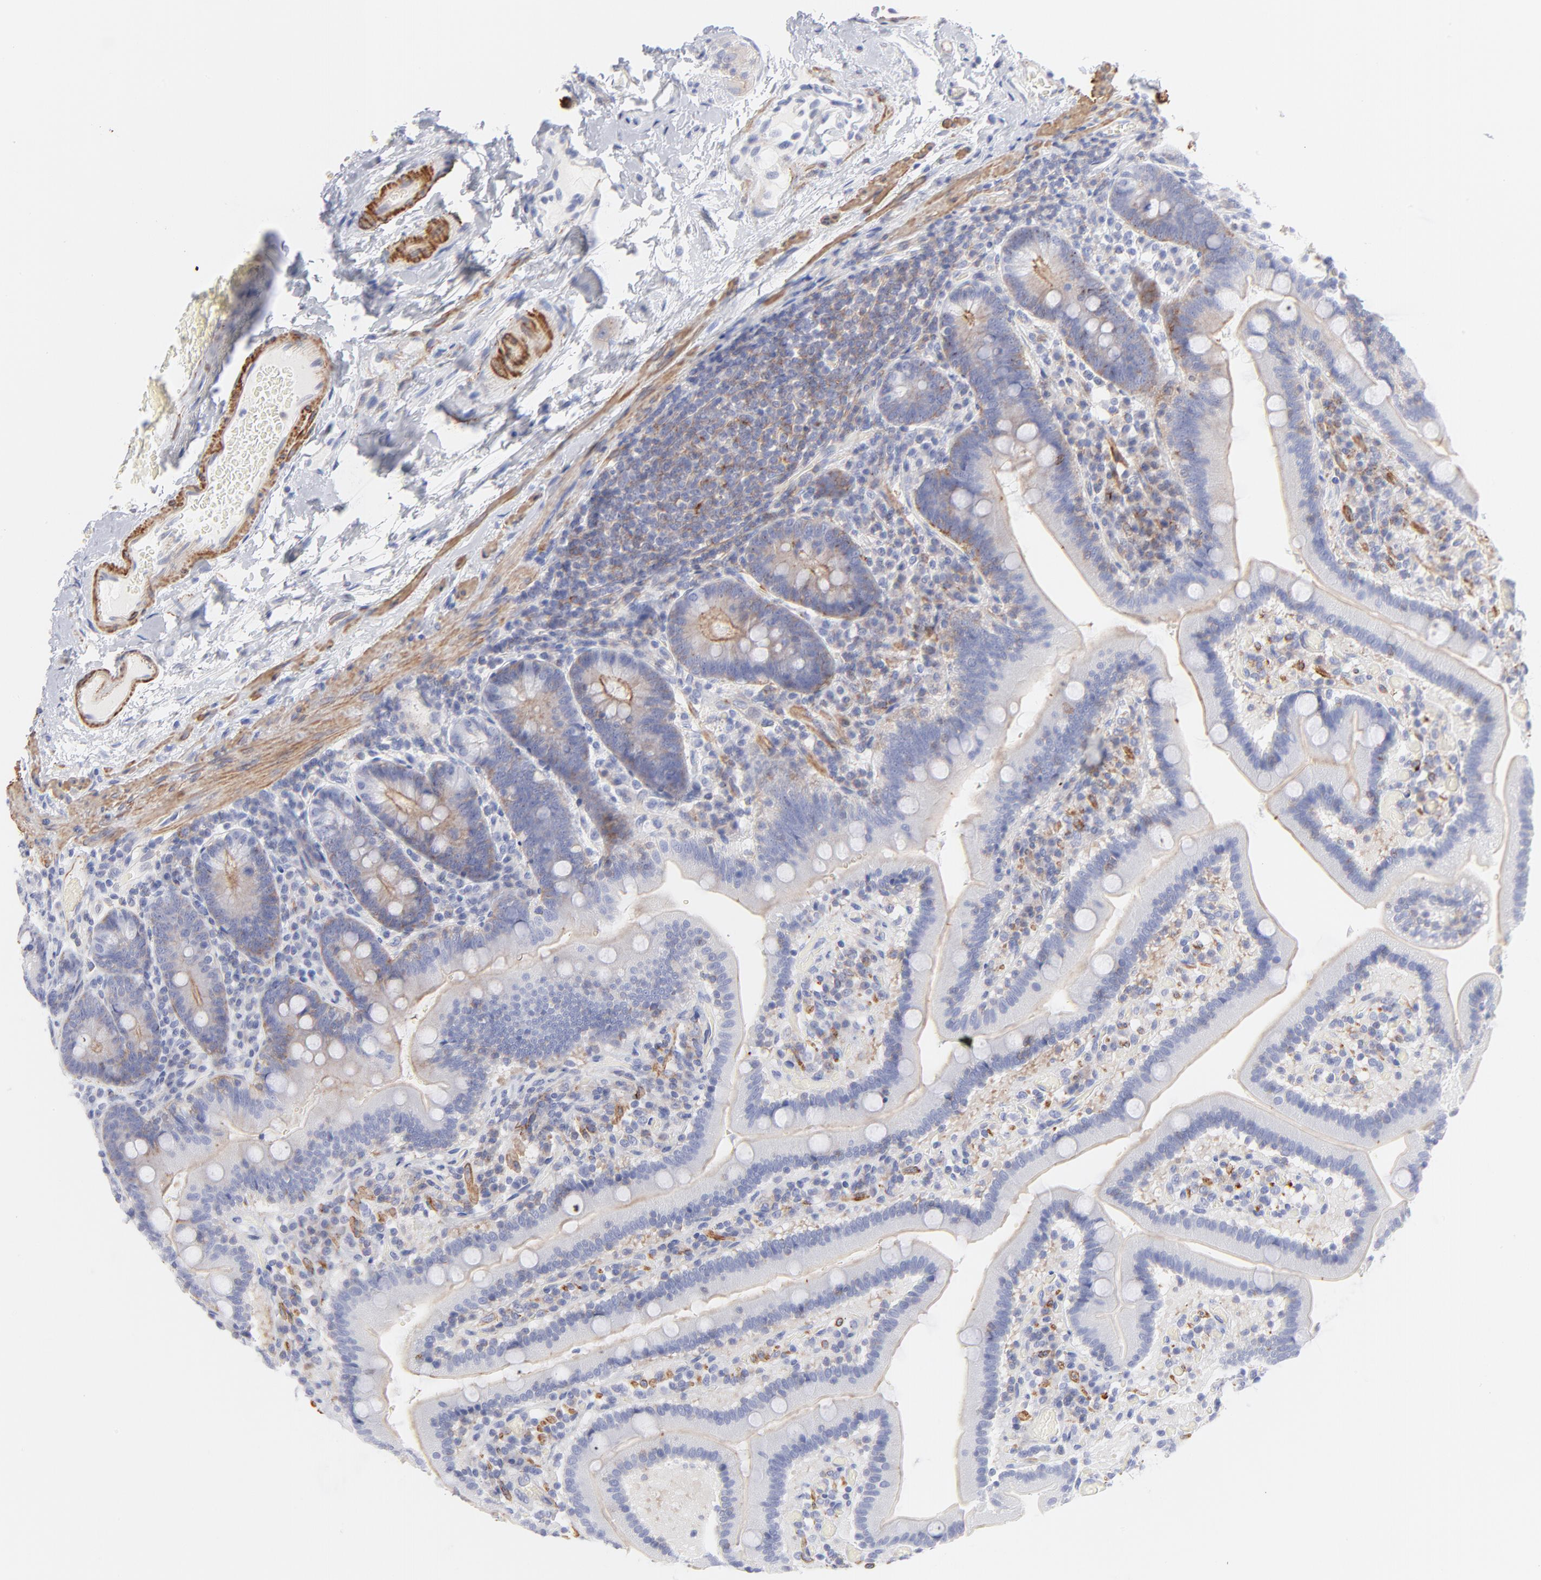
{"staining": {"intensity": "moderate", "quantity": "25%-75%", "location": "cytoplasmic/membranous"}, "tissue": "duodenum", "cell_type": "Glandular cells", "image_type": "normal", "snomed": [{"axis": "morphology", "description": "Normal tissue, NOS"}, {"axis": "topography", "description": "Duodenum"}], "caption": "DAB (3,3'-diaminobenzidine) immunohistochemical staining of unremarkable human duodenum shows moderate cytoplasmic/membranous protein positivity in approximately 25%-75% of glandular cells. (DAB (3,3'-diaminobenzidine) IHC, brown staining for protein, blue staining for nuclei).", "gene": "ACTA2", "patient": {"sex": "male", "age": 66}}